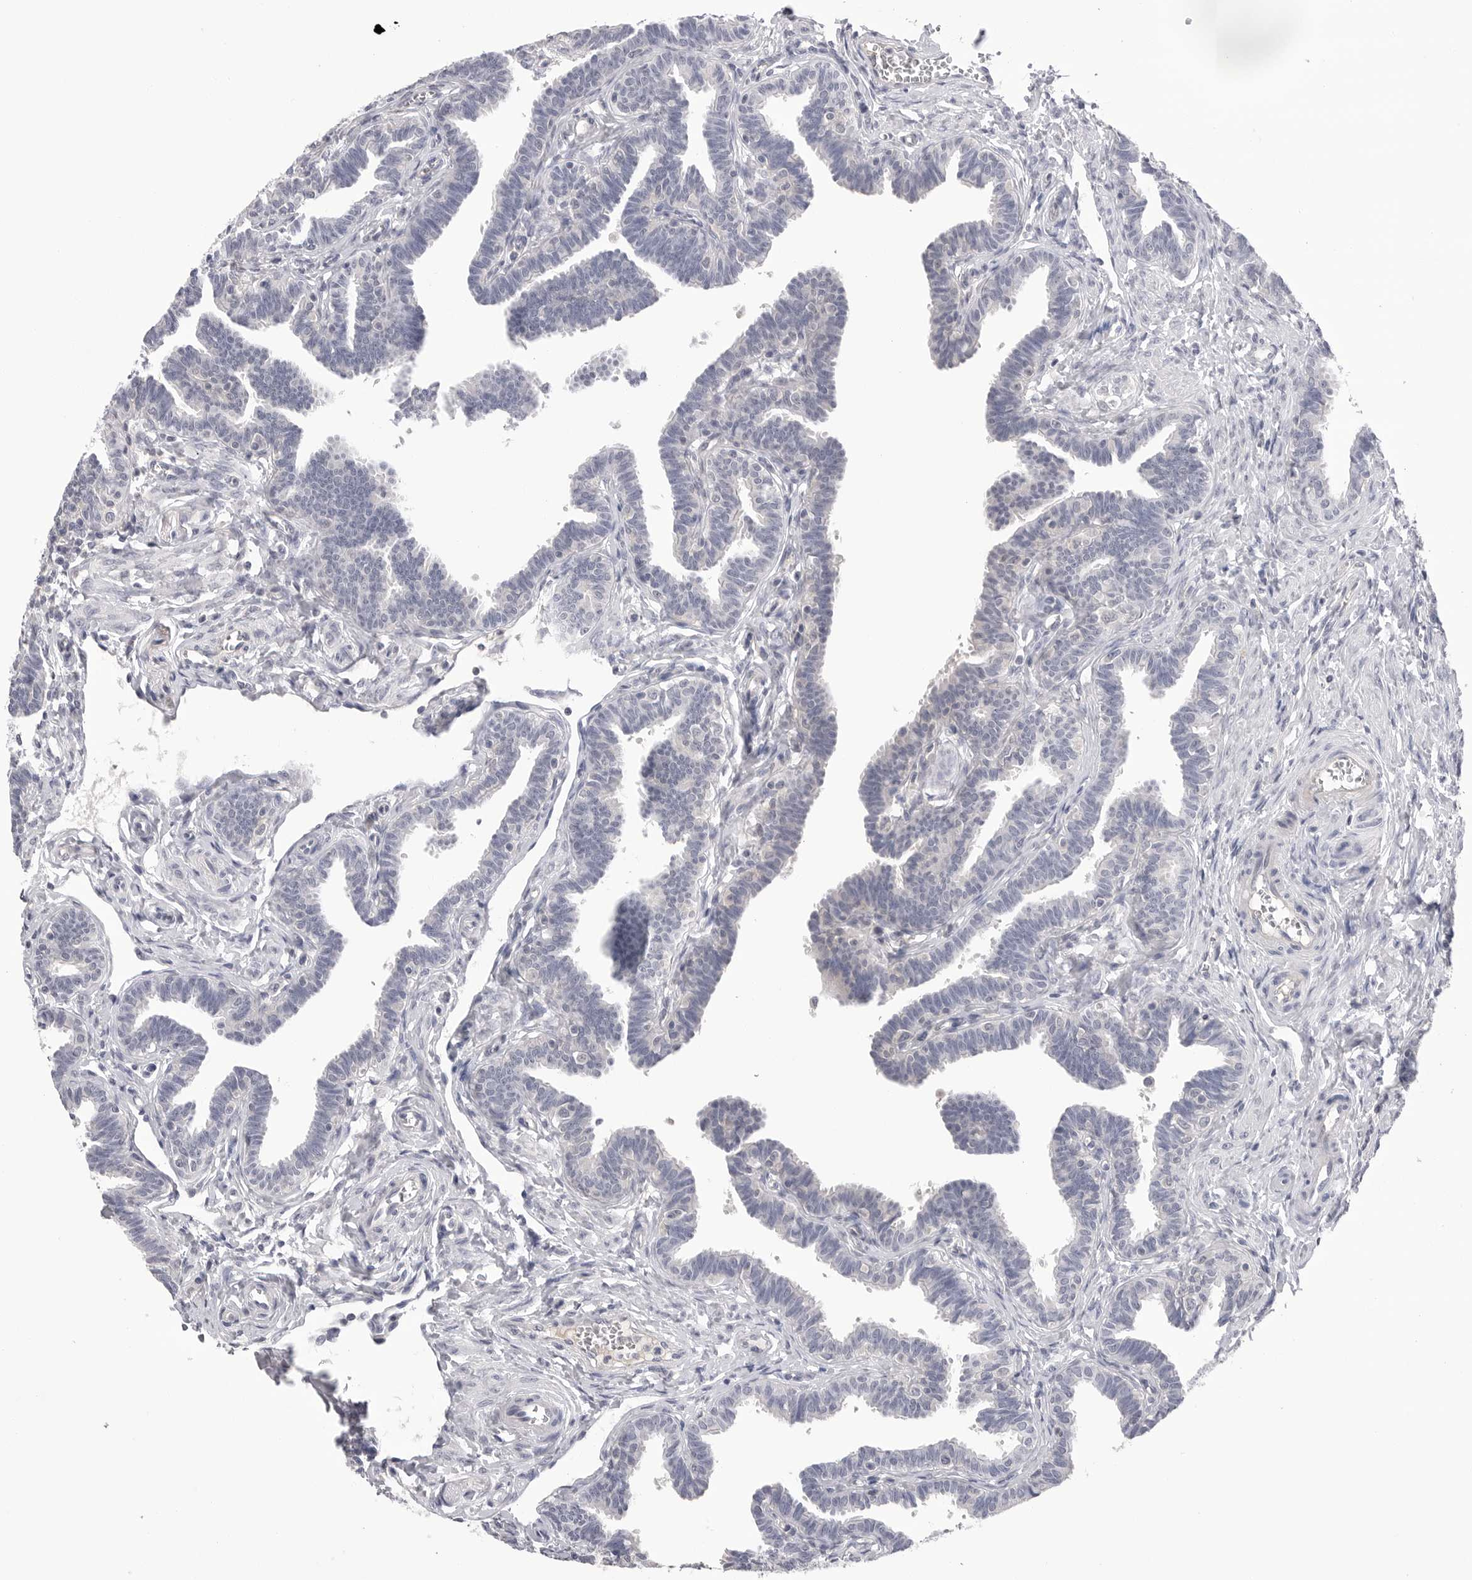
{"staining": {"intensity": "negative", "quantity": "none", "location": "none"}, "tissue": "fallopian tube", "cell_type": "Glandular cells", "image_type": "normal", "snomed": [{"axis": "morphology", "description": "Normal tissue, NOS"}, {"axis": "topography", "description": "Fallopian tube"}, {"axis": "topography", "description": "Ovary"}], "caption": "Glandular cells show no significant protein positivity in benign fallopian tube. (Brightfield microscopy of DAB (3,3'-diaminobenzidine) IHC at high magnification).", "gene": "DLGAP3", "patient": {"sex": "female", "age": 23}}